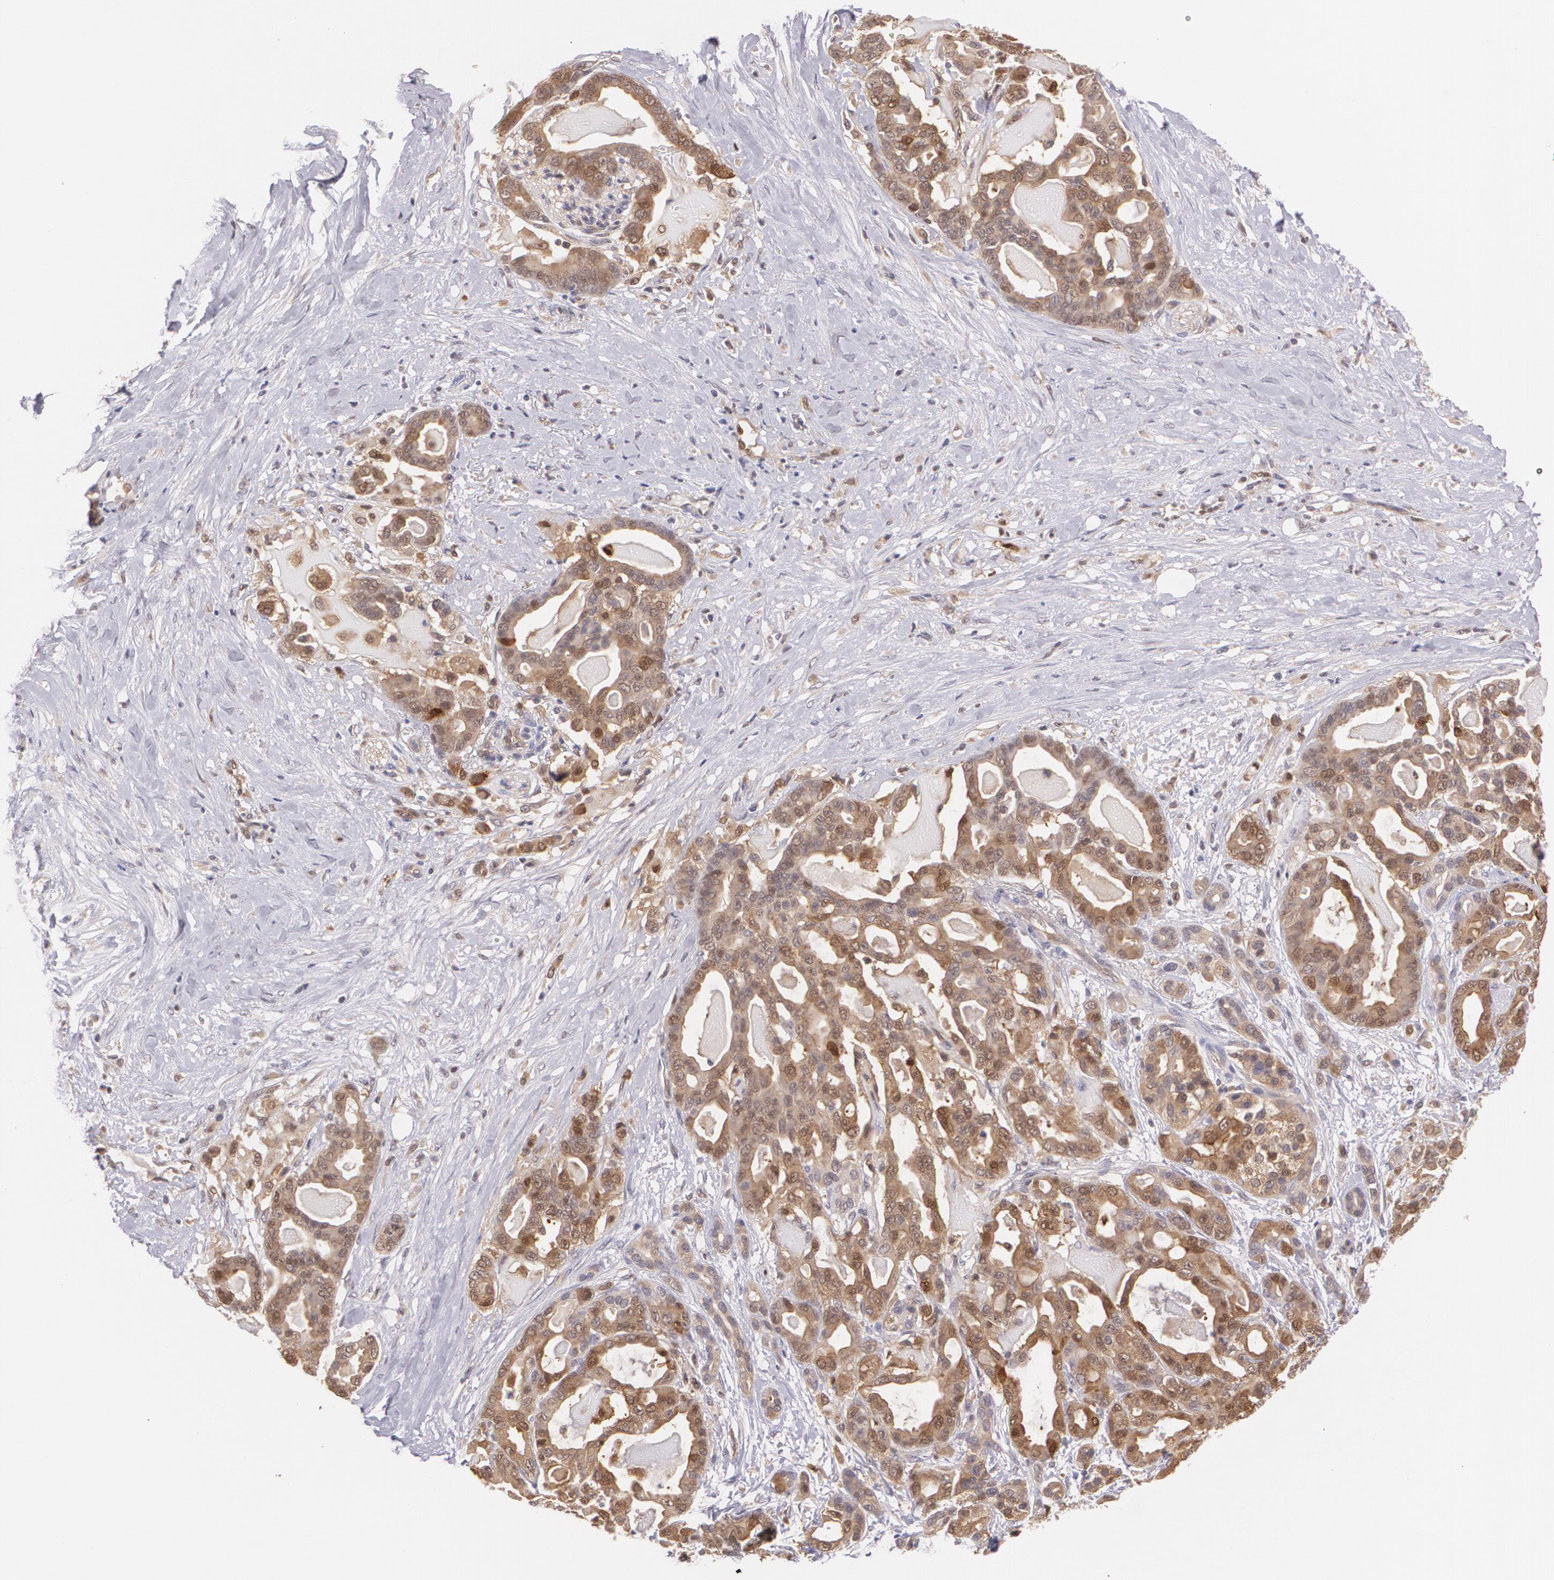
{"staining": {"intensity": "moderate", "quantity": ">75%", "location": "cytoplasmic/membranous,nuclear"}, "tissue": "pancreatic cancer", "cell_type": "Tumor cells", "image_type": "cancer", "snomed": [{"axis": "morphology", "description": "Adenocarcinoma, NOS"}, {"axis": "topography", "description": "Pancreas"}], "caption": "Human pancreatic cancer stained for a protein (brown) demonstrates moderate cytoplasmic/membranous and nuclear positive staining in approximately >75% of tumor cells.", "gene": "HSPH1", "patient": {"sex": "male", "age": 63}}